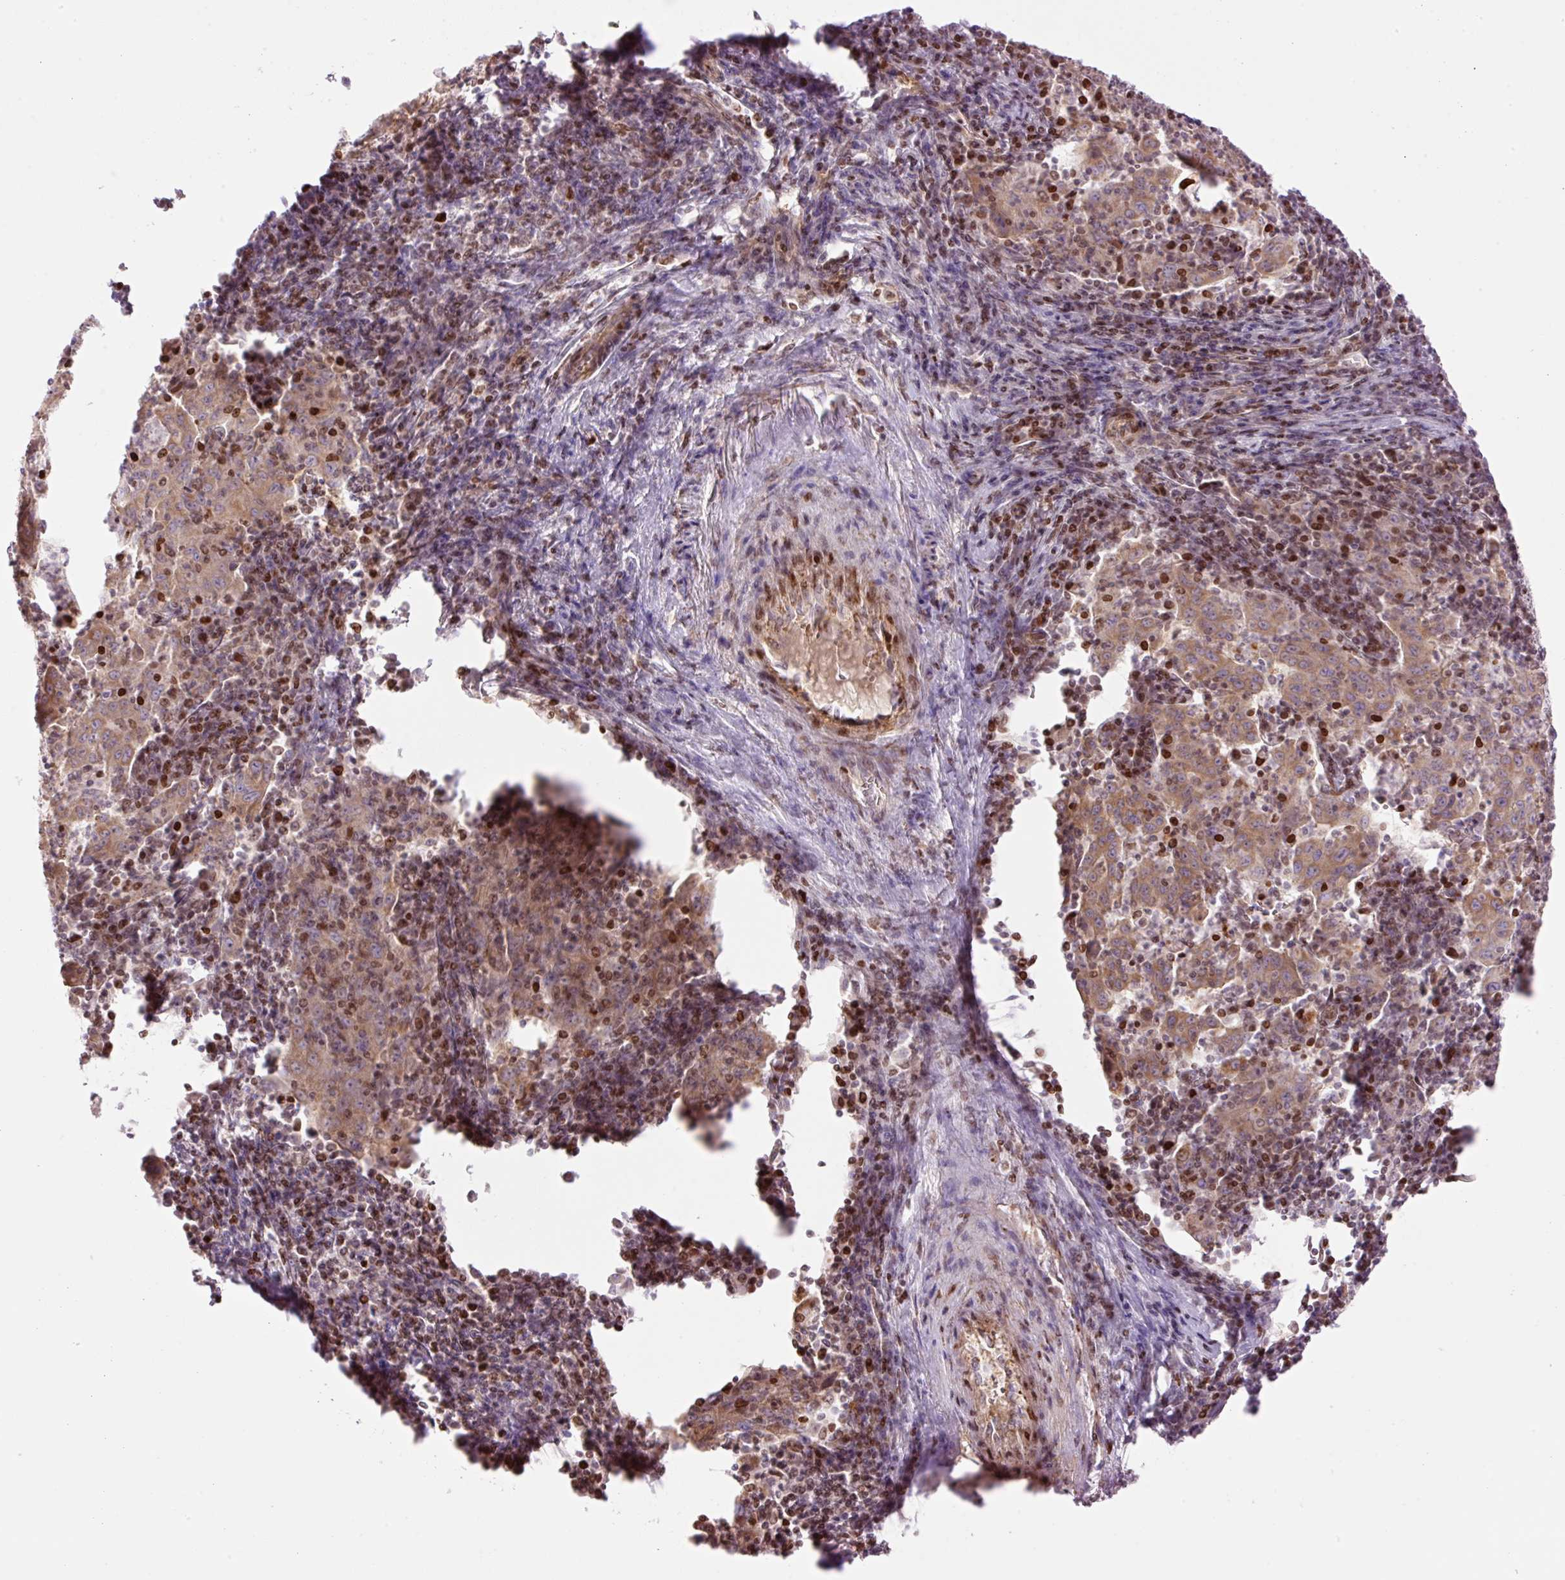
{"staining": {"intensity": "moderate", "quantity": ">75%", "location": "cytoplasmic/membranous"}, "tissue": "pancreatic cancer", "cell_type": "Tumor cells", "image_type": "cancer", "snomed": [{"axis": "morphology", "description": "Adenocarcinoma, NOS"}, {"axis": "topography", "description": "Pancreas"}], "caption": "IHC image of neoplastic tissue: pancreatic adenocarcinoma stained using immunohistochemistry demonstrates medium levels of moderate protein expression localized specifically in the cytoplasmic/membranous of tumor cells, appearing as a cytoplasmic/membranous brown color.", "gene": "TMEM8B", "patient": {"sex": "male", "age": 63}}